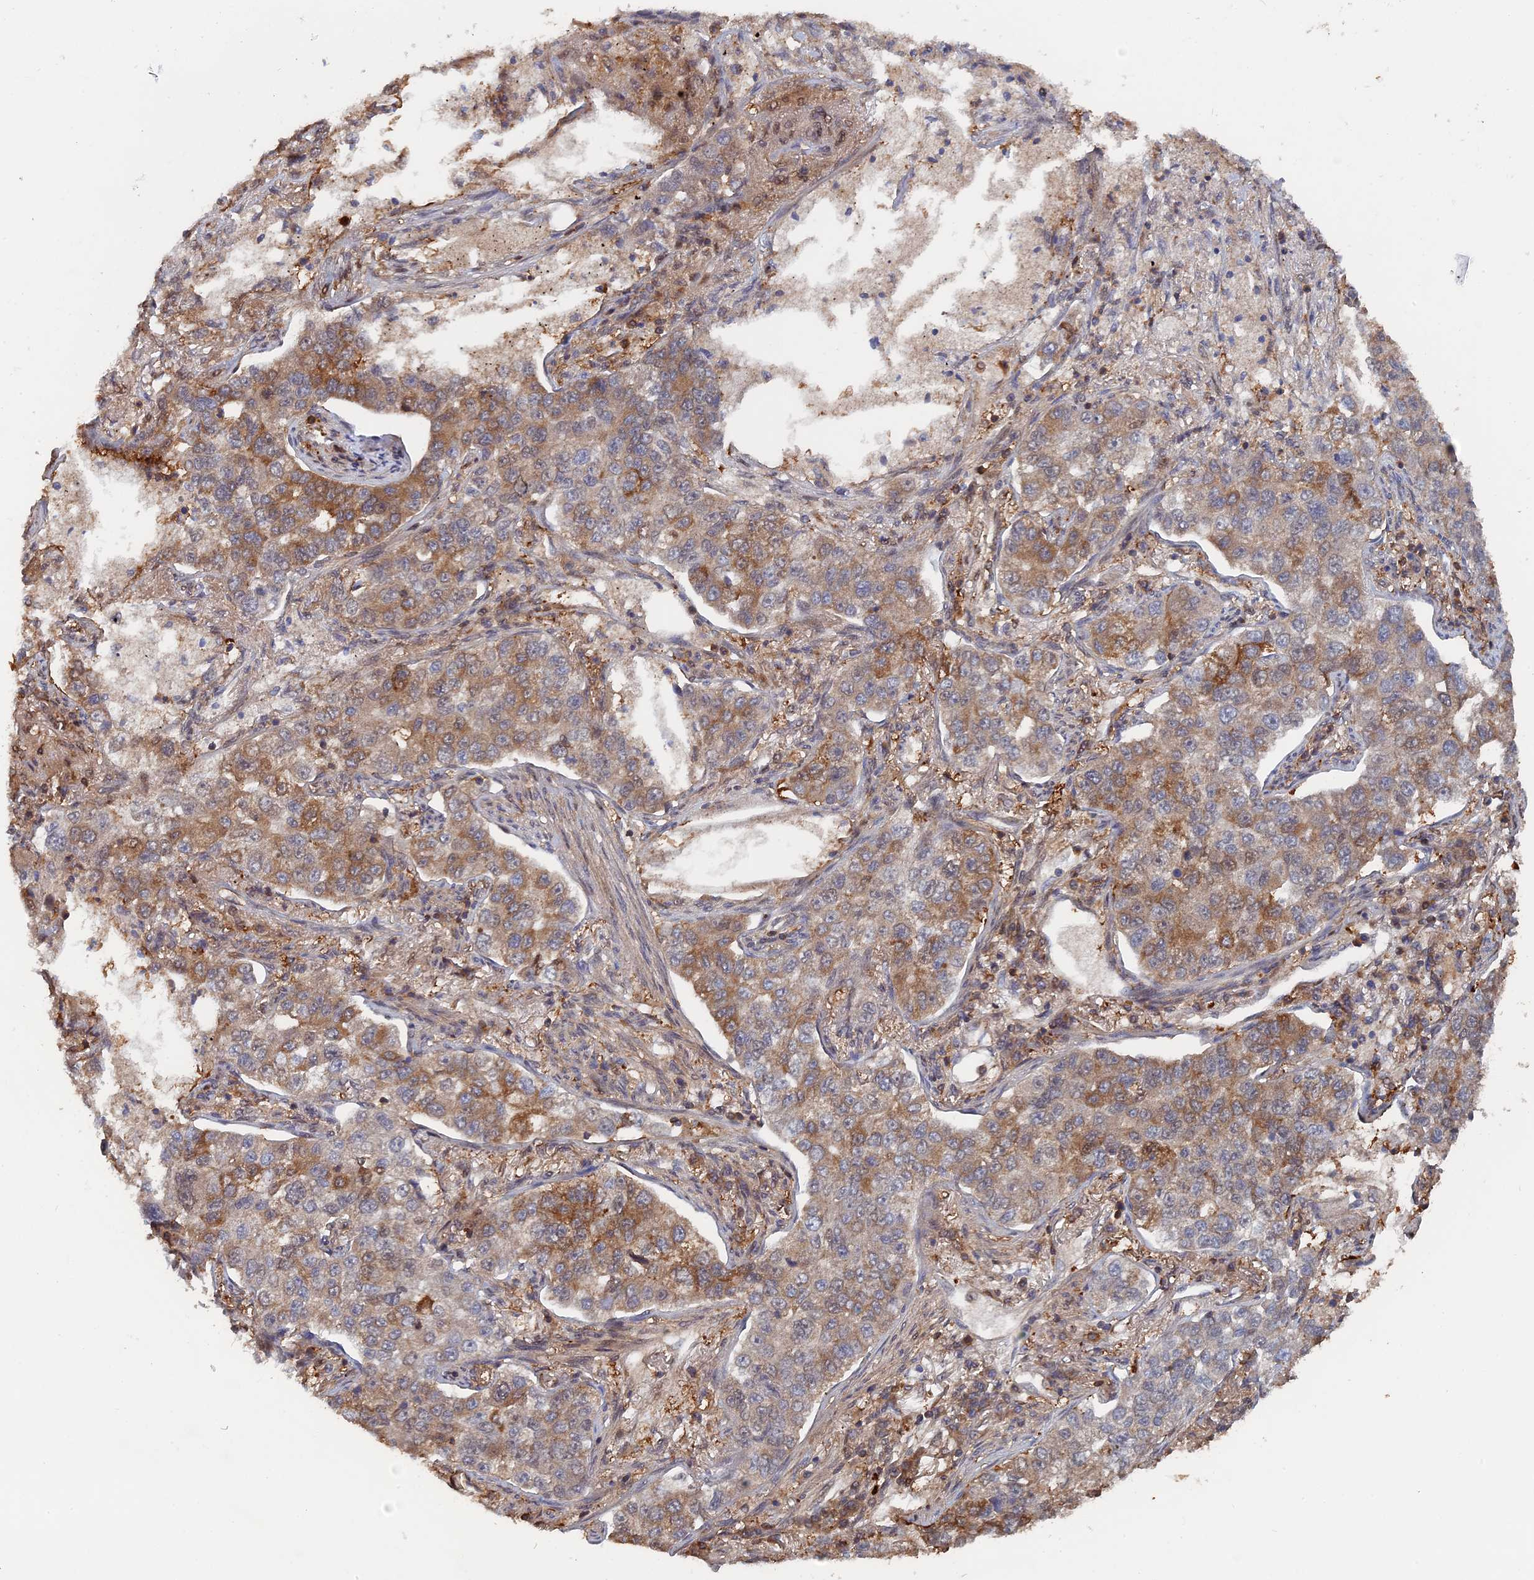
{"staining": {"intensity": "moderate", "quantity": "25%-75%", "location": "cytoplasmic/membranous"}, "tissue": "lung cancer", "cell_type": "Tumor cells", "image_type": "cancer", "snomed": [{"axis": "morphology", "description": "Adenocarcinoma, NOS"}, {"axis": "topography", "description": "Lung"}], "caption": "Human lung adenocarcinoma stained with a protein marker reveals moderate staining in tumor cells.", "gene": "BLVRA", "patient": {"sex": "male", "age": 49}}